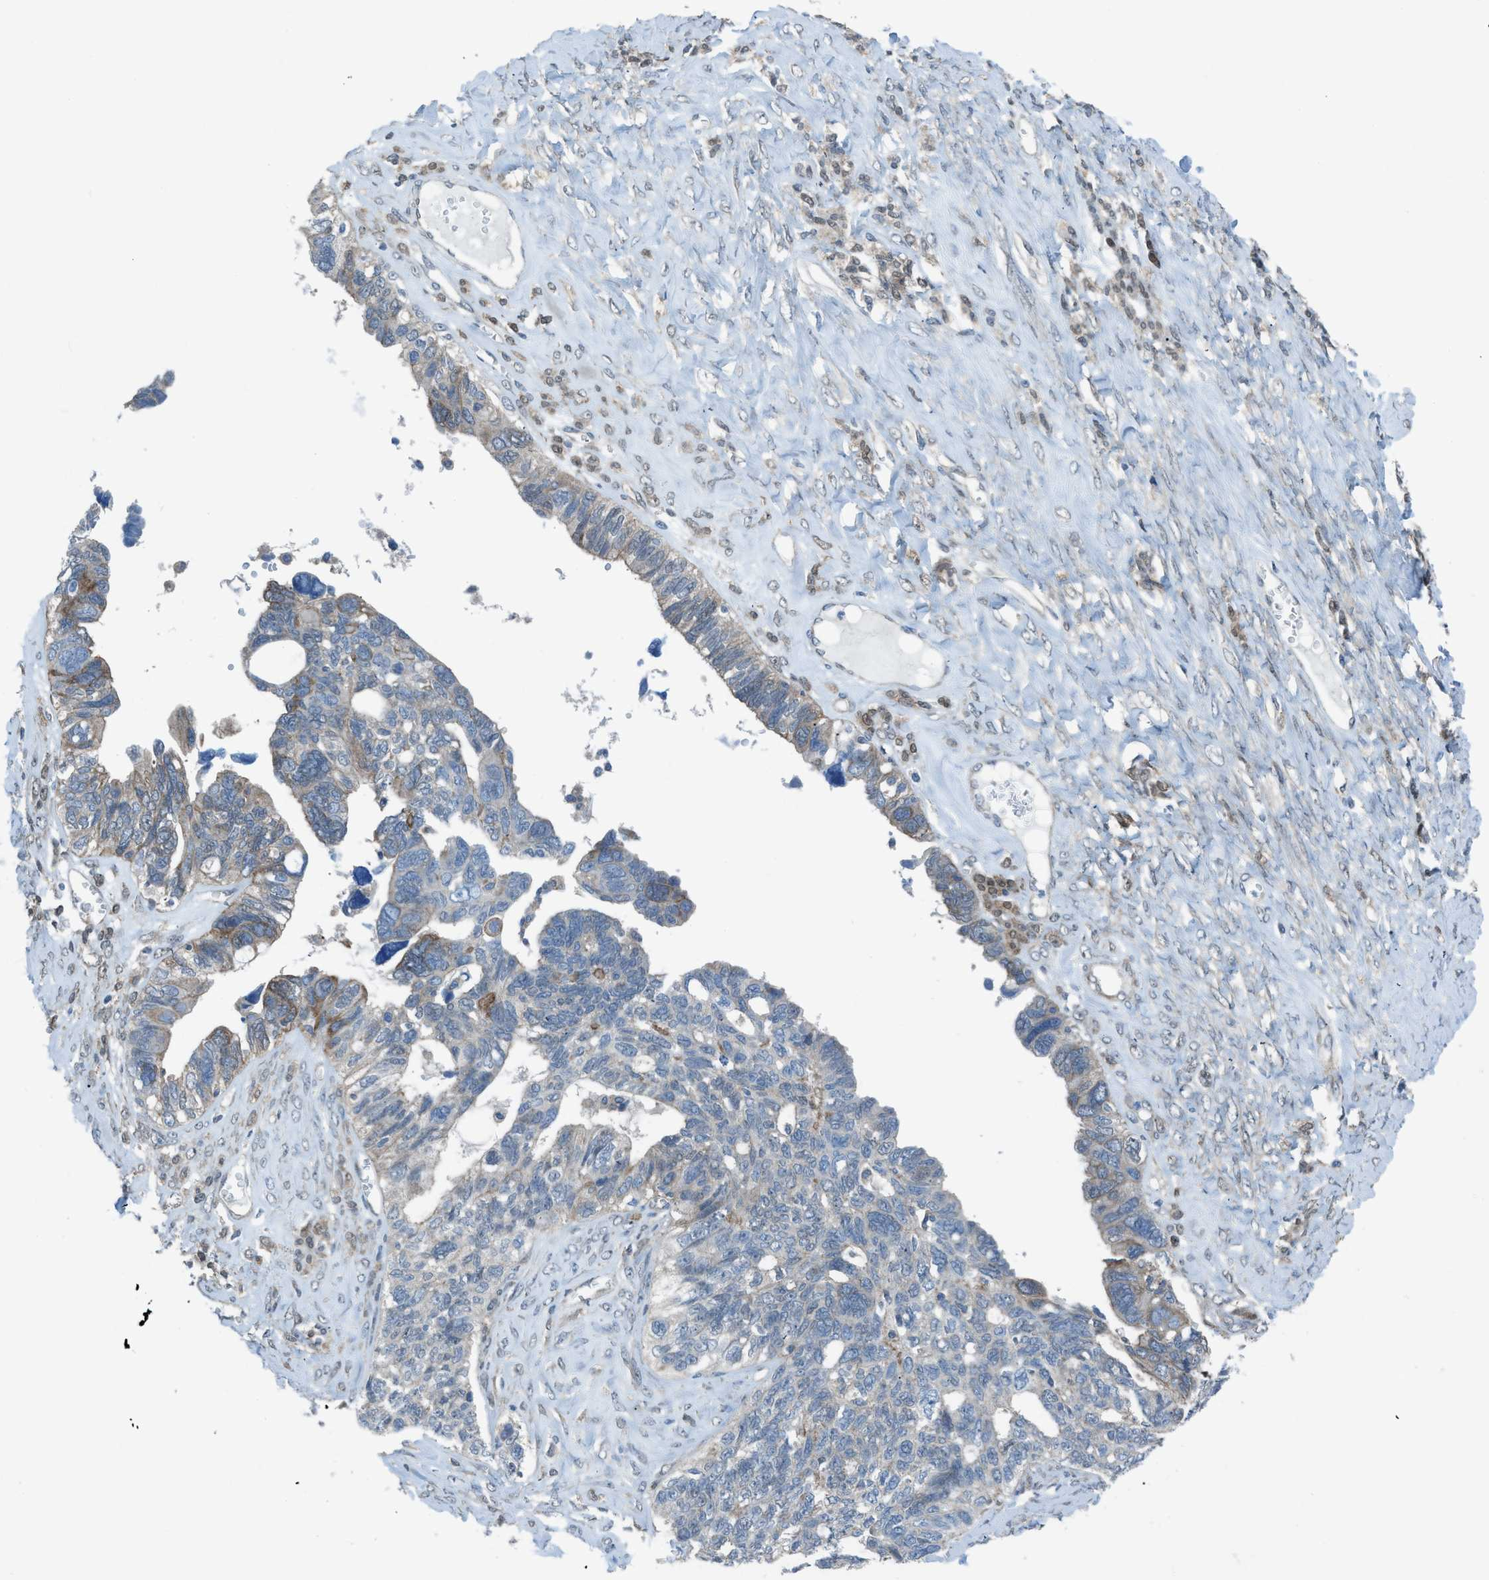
{"staining": {"intensity": "moderate", "quantity": "<25%", "location": "cytoplasmic/membranous"}, "tissue": "ovarian cancer", "cell_type": "Tumor cells", "image_type": "cancer", "snomed": [{"axis": "morphology", "description": "Cystadenocarcinoma, serous, NOS"}, {"axis": "topography", "description": "Ovary"}], "caption": "The photomicrograph displays immunohistochemical staining of ovarian cancer. There is moderate cytoplasmic/membranous staining is identified in approximately <25% of tumor cells. Using DAB (3,3'-diaminobenzidine) (brown) and hematoxylin (blue) stains, captured at high magnification using brightfield microscopy.", "gene": "PRKN", "patient": {"sex": "female", "age": 79}}